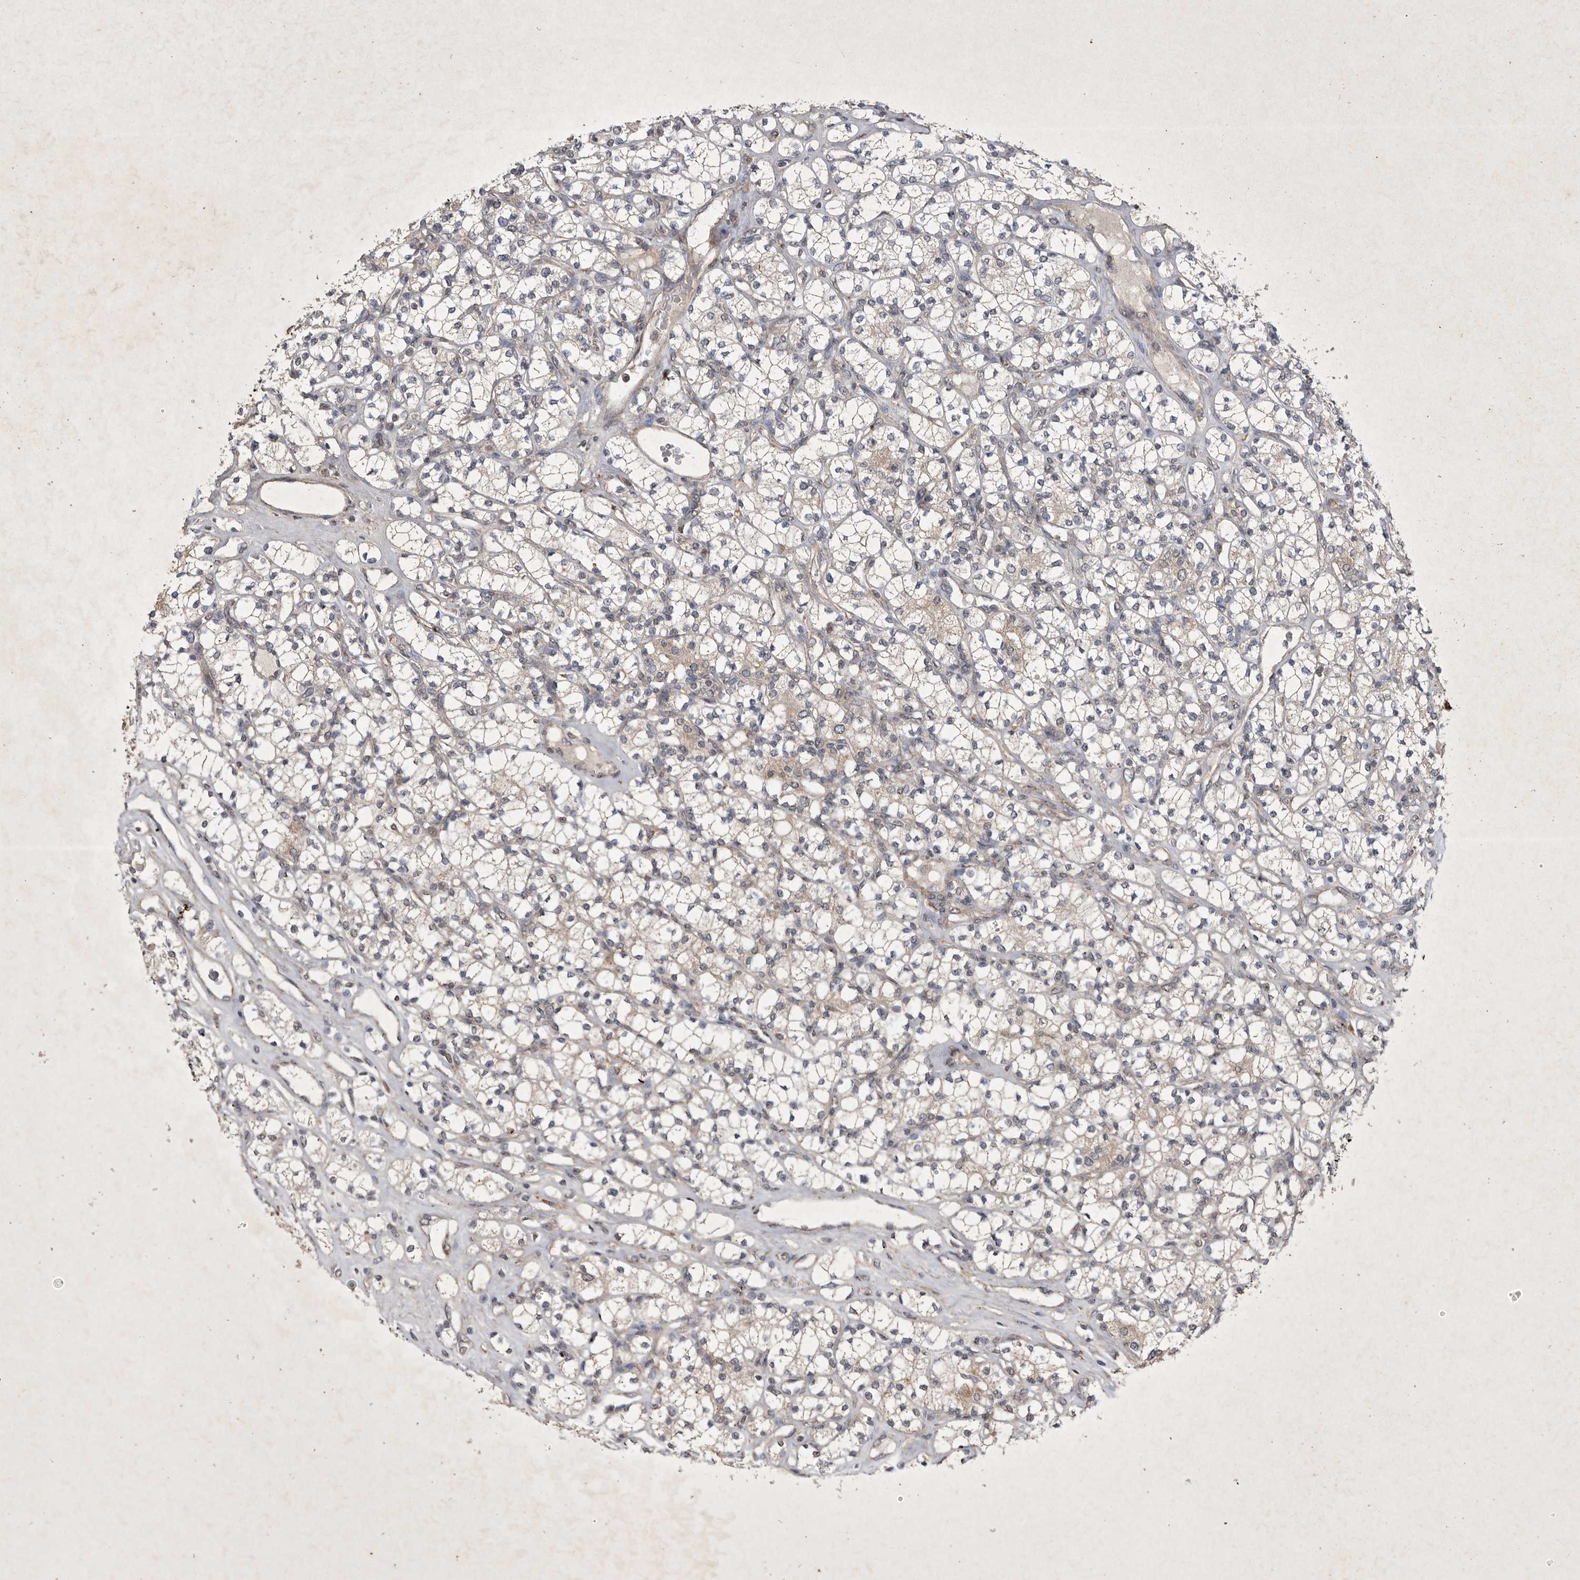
{"staining": {"intensity": "negative", "quantity": "none", "location": "none"}, "tissue": "renal cancer", "cell_type": "Tumor cells", "image_type": "cancer", "snomed": [{"axis": "morphology", "description": "Adenocarcinoma, NOS"}, {"axis": "topography", "description": "Kidney"}], "caption": "There is no significant staining in tumor cells of renal cancer.", "gene": "DDR1", "patient": {"sex": "male", "age": 77}}